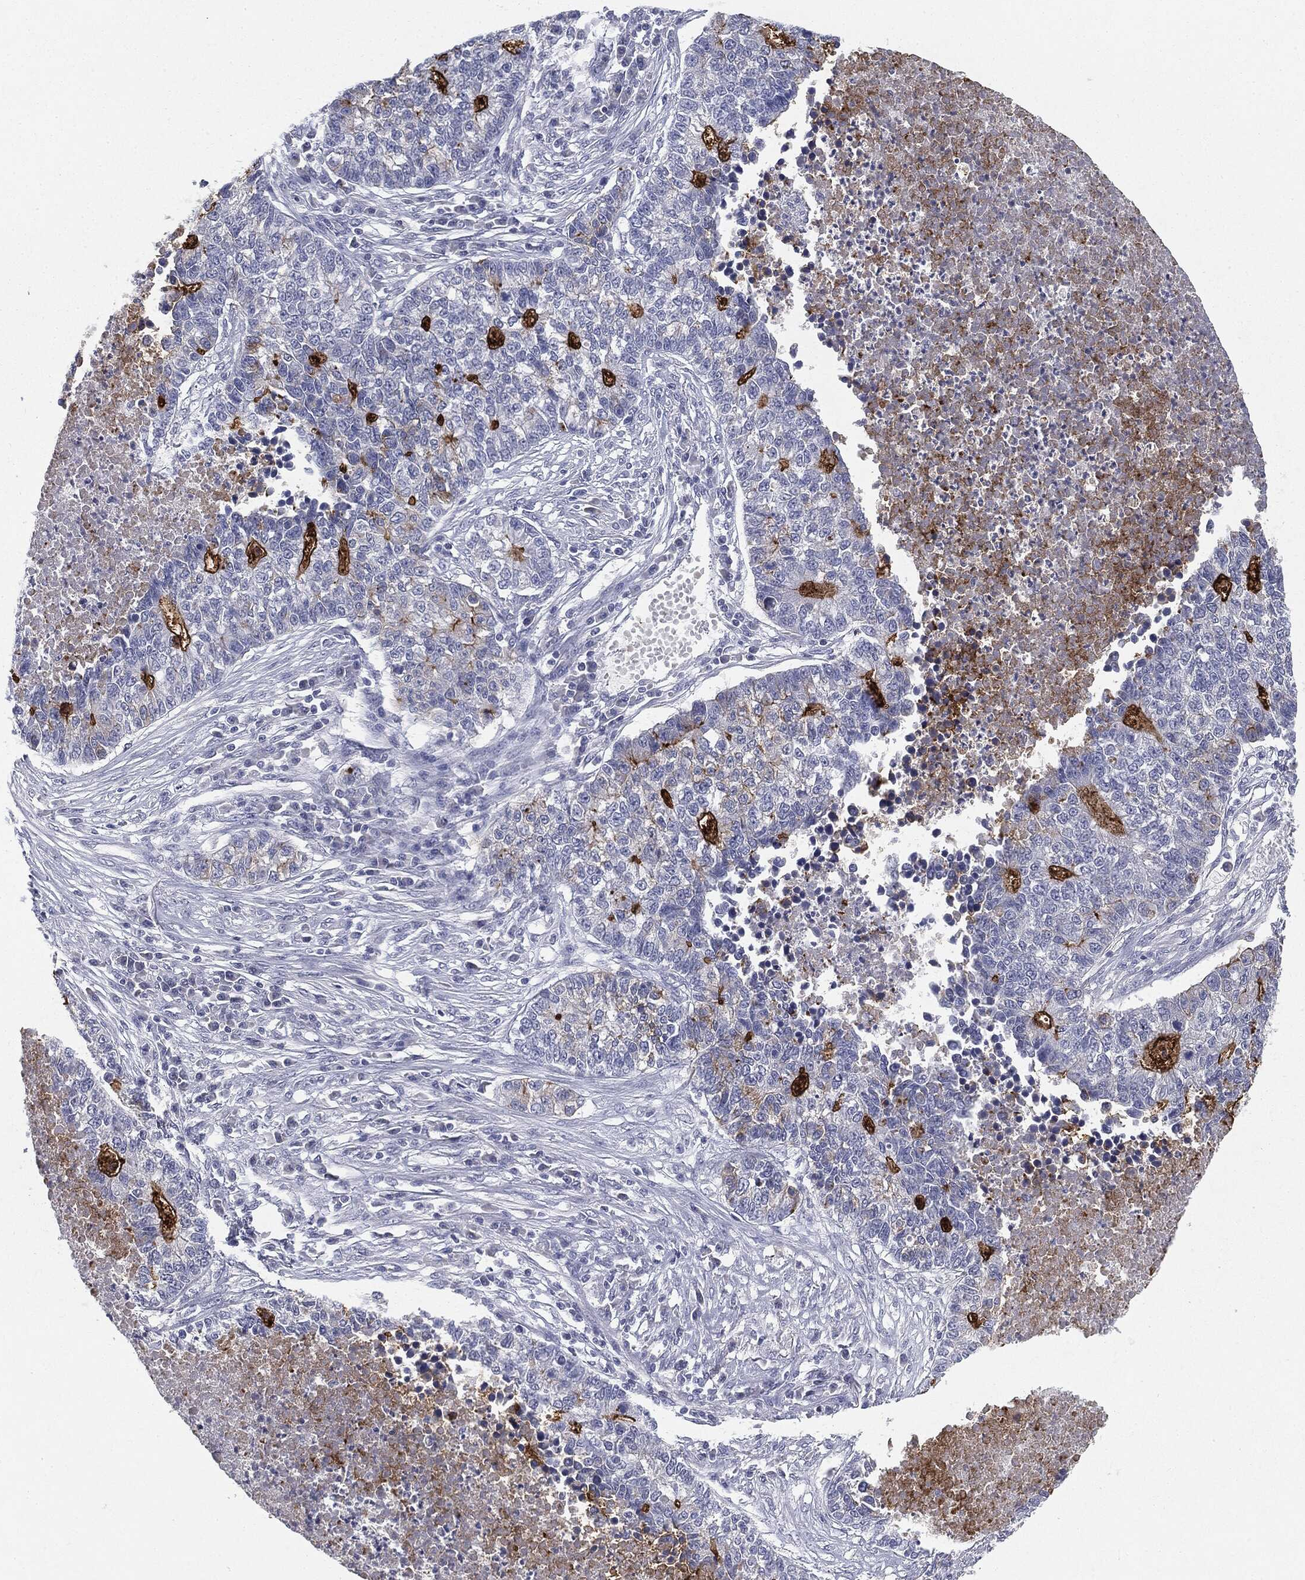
{"staining": {"intensity": "strong", "quantity": "<25%", "location": "cytoplasmic/membranous"}, "tissue": "lung cancer", "cell_type": "Tumor cells", "image_type": "cancer", "snomed": [{"axis": "morphology", "description": "Adenocarcinoma, NOS"}, {"axis": "topography", "description": "Lung"}], "caption": "Adenocarcinoma (lung) stained with a protein marker demonstrates strong staining in tumor cells.", "gene": "MUC1", "patient": {"sex": "male", "age": 57}}